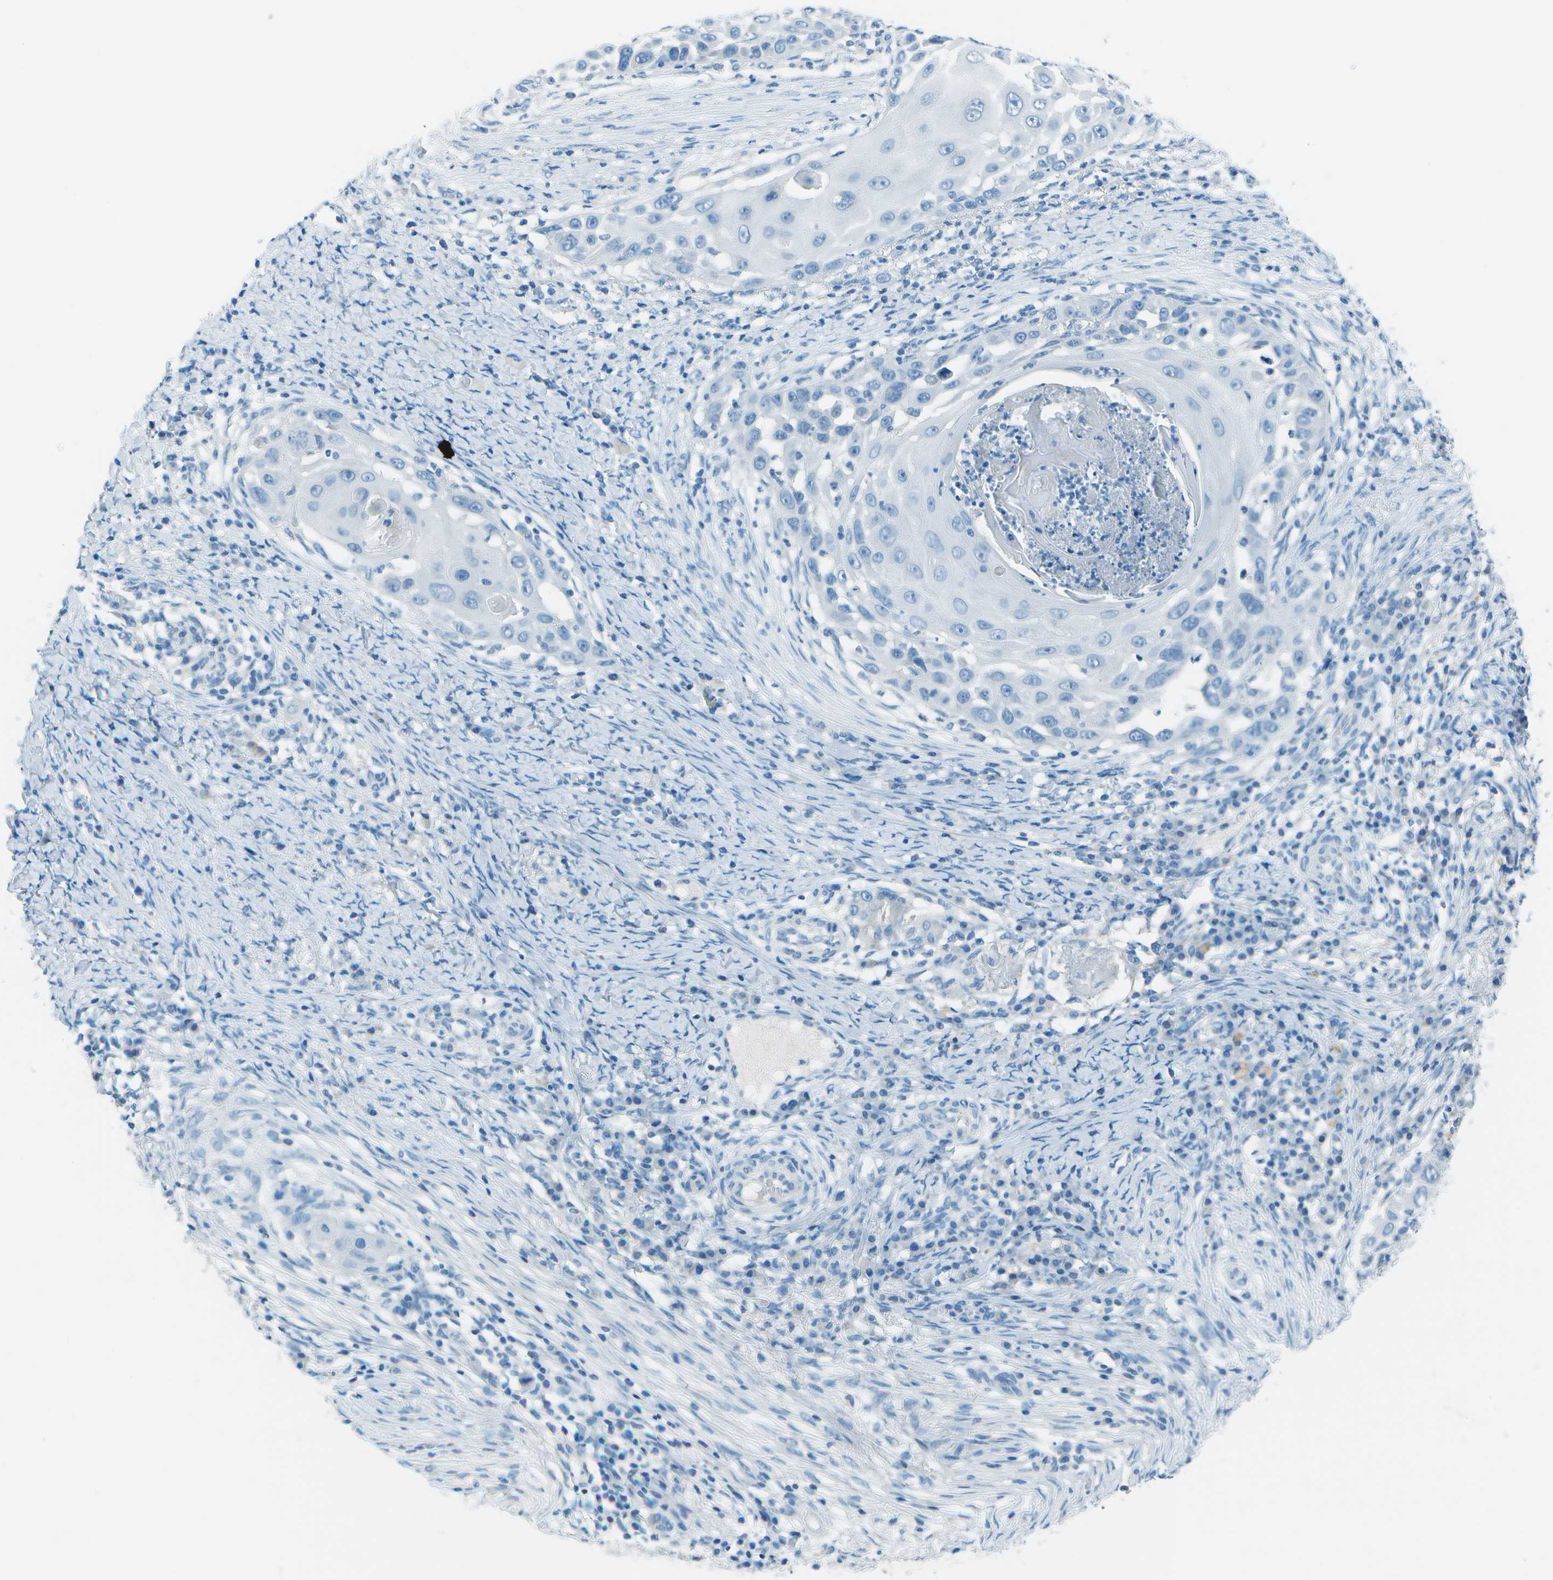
{"staining": {"intensity": "negative", "quantity": "none", "location": "none"}, "tissue": "skin cancer", "cell_type": "Tumor cells", "image_type": "cancer", "snomed": [{"axis": "morphology", "description": "Squamous cell carcinoma, NOS"}, {"axis": "topography", "description": "Skin"}], "caption": "Histopathology image shows no significant protein positivity in tumor cells of skin cancer (squamous cell carcinoma).", "gene": "FGF1", "patient": {"sex": "female", "age": 44}}